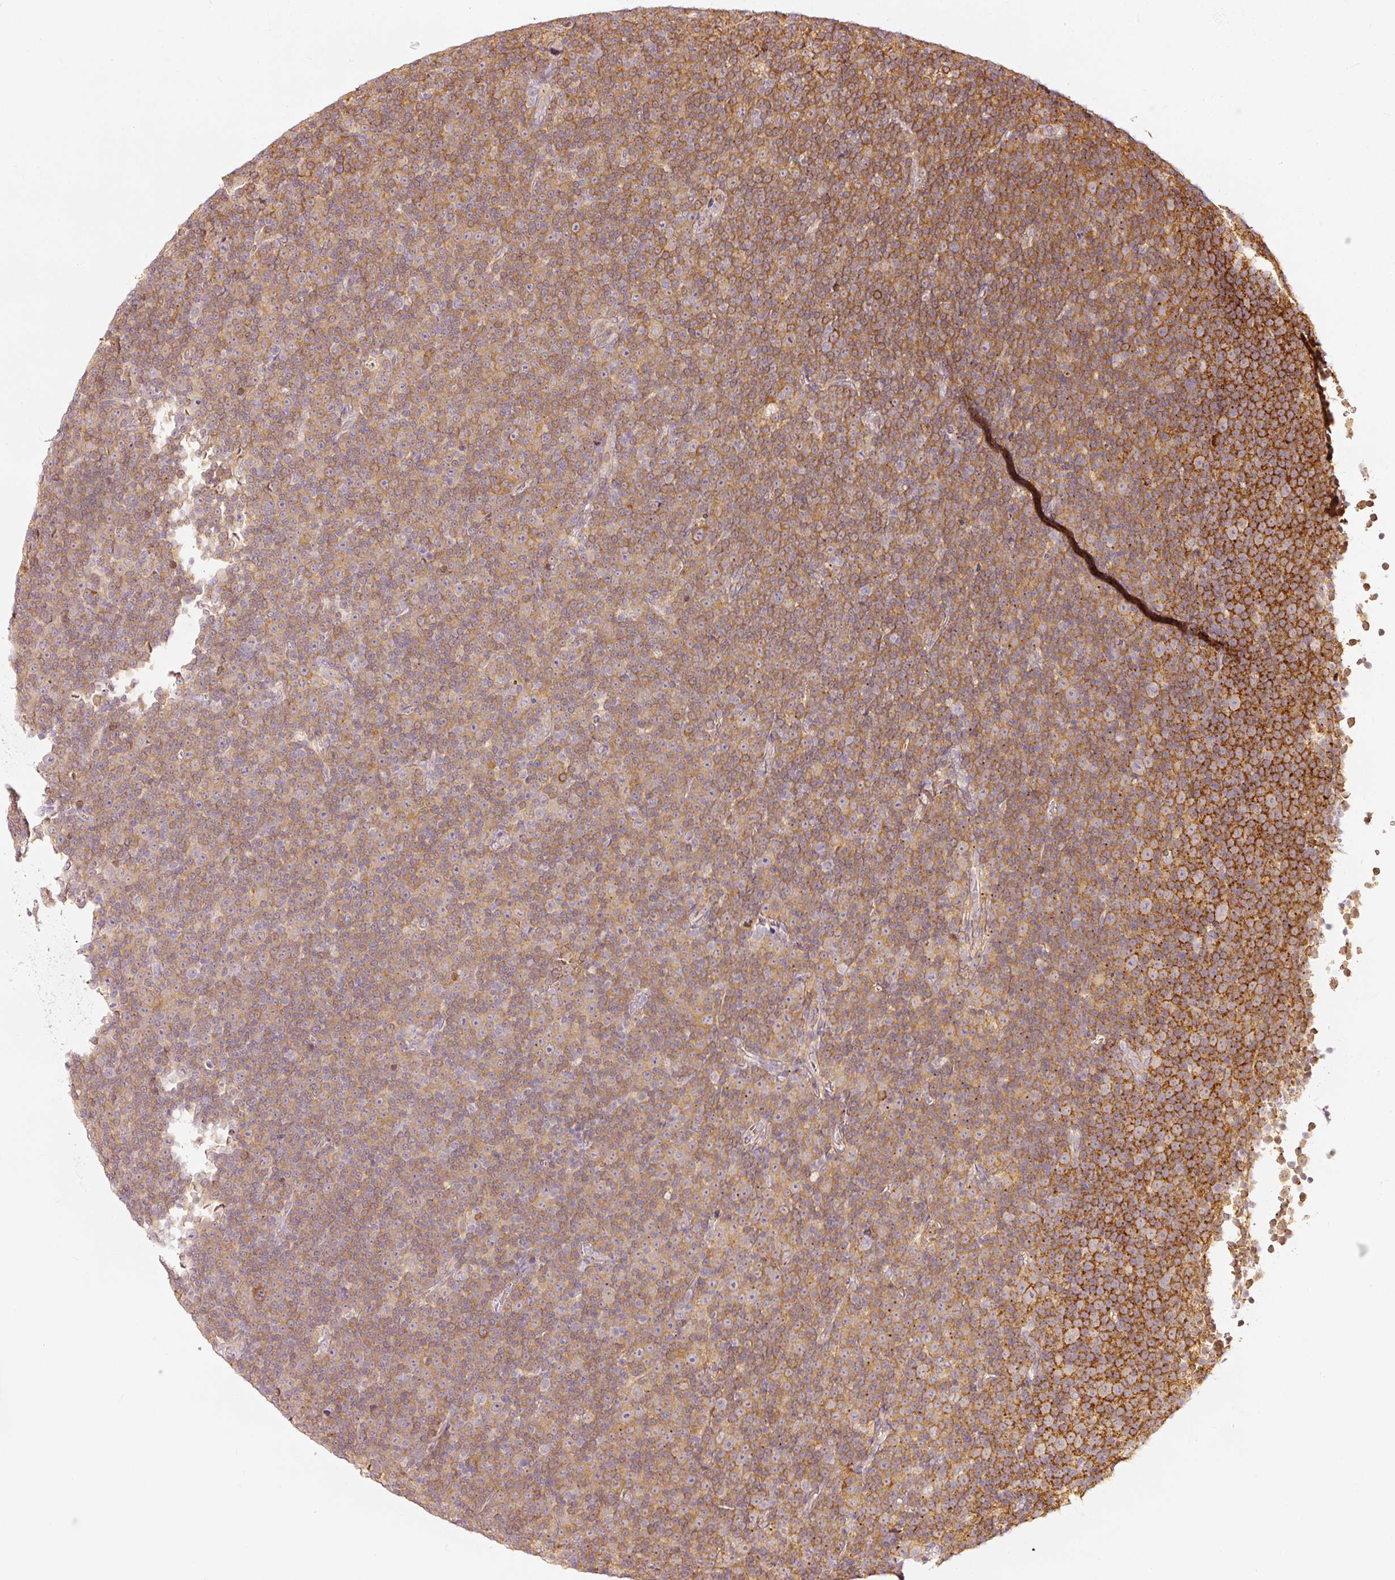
{"staining": {"intensity": "moderate", "quantity": ">75%", "location": "cytoplasmic/membranous"}, "tissue": "lymphoma", "cell_type": "Tumor cells", "image_type": "cancer", "snomed": [{"axis": "morphology", "description": "Malignant lymphoma, non-Hodgkin's type, Low grade"}, {"axis": "topography", "description": "Lymph node"}], "caption": "Immunohistochemical staining of human lymphoma exhibits medium levels of moderate cytoplasmic/membranous staining in about >75% of tumor cells.", "gene": "DRD2", "patient": {"sex": "female", "age": 67}}